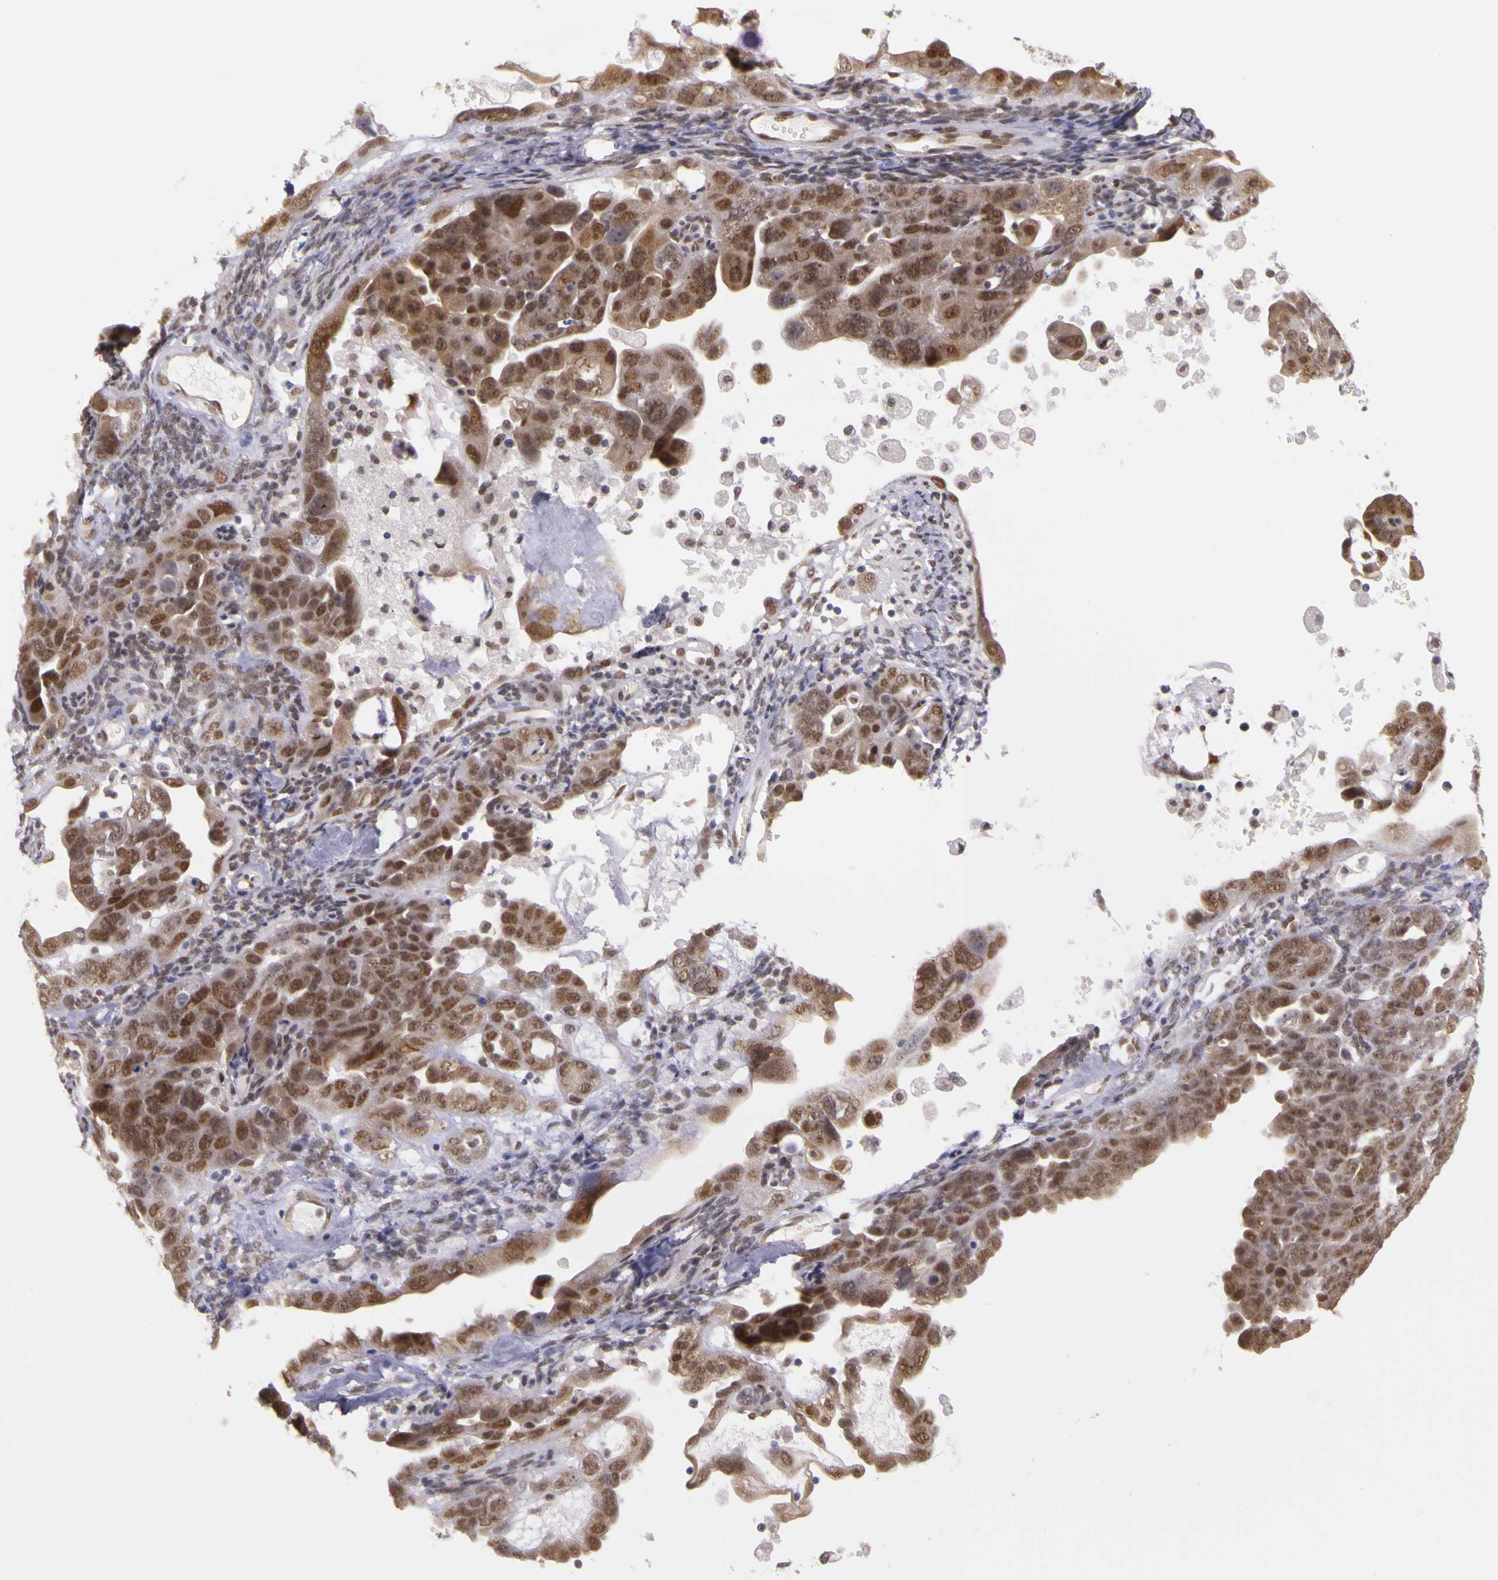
{"staining": {"intensity": "moderate", "quantity": ">75%", "location": "cytoplasmic/membranous,nuclear"}, "tissue": "ovarian cancer", "cell_type": "Tumor cells", "image_type": "cancer", "snomed": [{"axis": "morphology", "description": "Cystadenocarcinoma, serous, NOS"}, {"axis": "topography", "description": "Ovary"}], "caption": "The photomicrograph shows a brown stain indicating the presence of a protein in the cytoplasmic/membranous and nuclear of tumor cells in serous cystadenocarcinoma (ovarian).", "gene": "WDR13", "patient": {"sex": "female", "age": 66}}